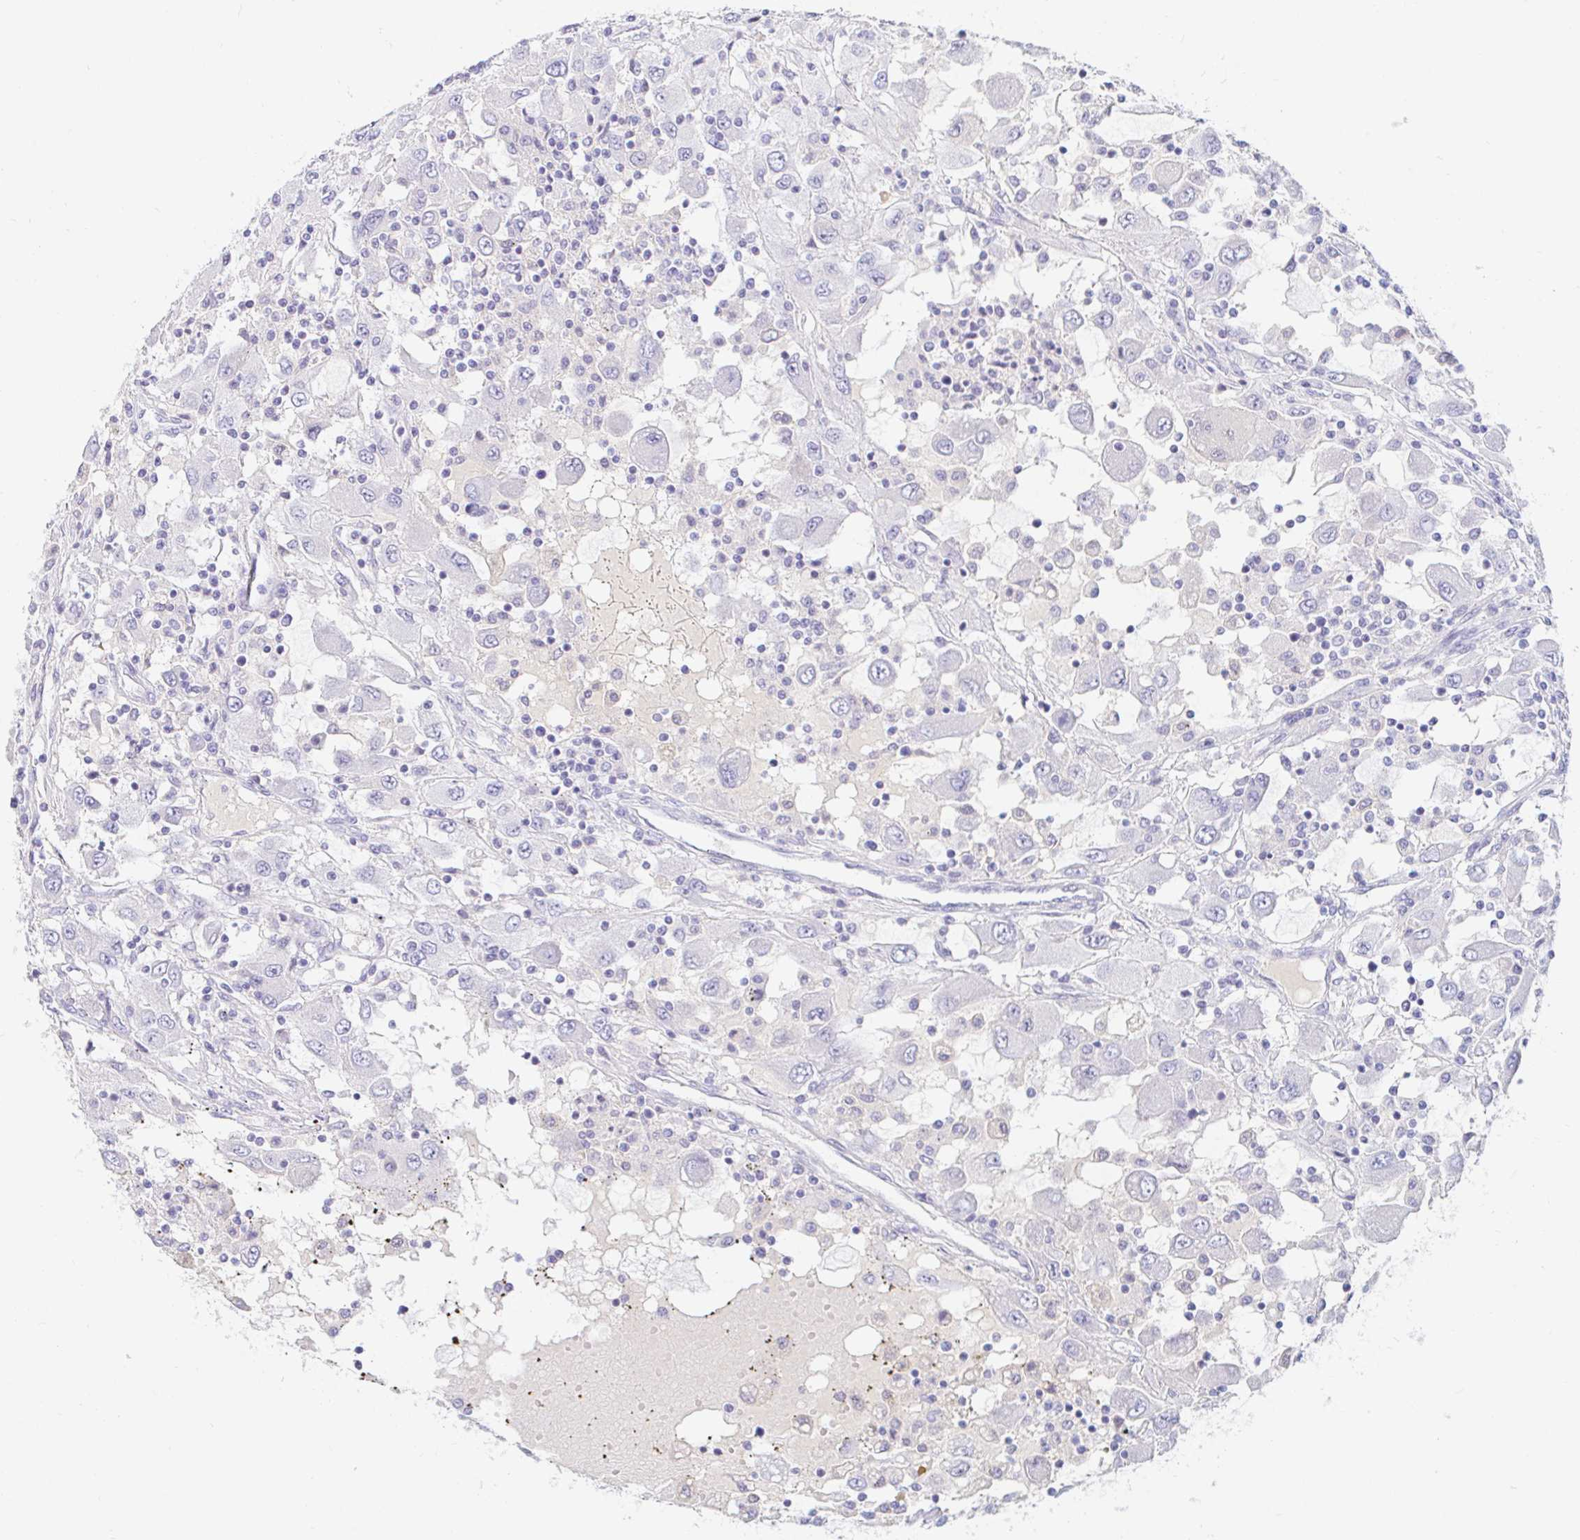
{"staining": {"intensity": "negative", "quantity": "none", "location": "none"}, "tissue": "renal cancer", "cell_type": "Tumor cells", "image_type": "cancer", "snomed": [{"axis": "morphology", "description": "Adenocarcinoma, NOS"}, {"axis": "topography", "description": "Kidney"}], "caption": "Immunohistochemistry (IHC) of human renal adenocarcinoma reveals no expression in tumor cells.", "gene": "TEX44", "patient": {"sex": "female", "age": 67}}